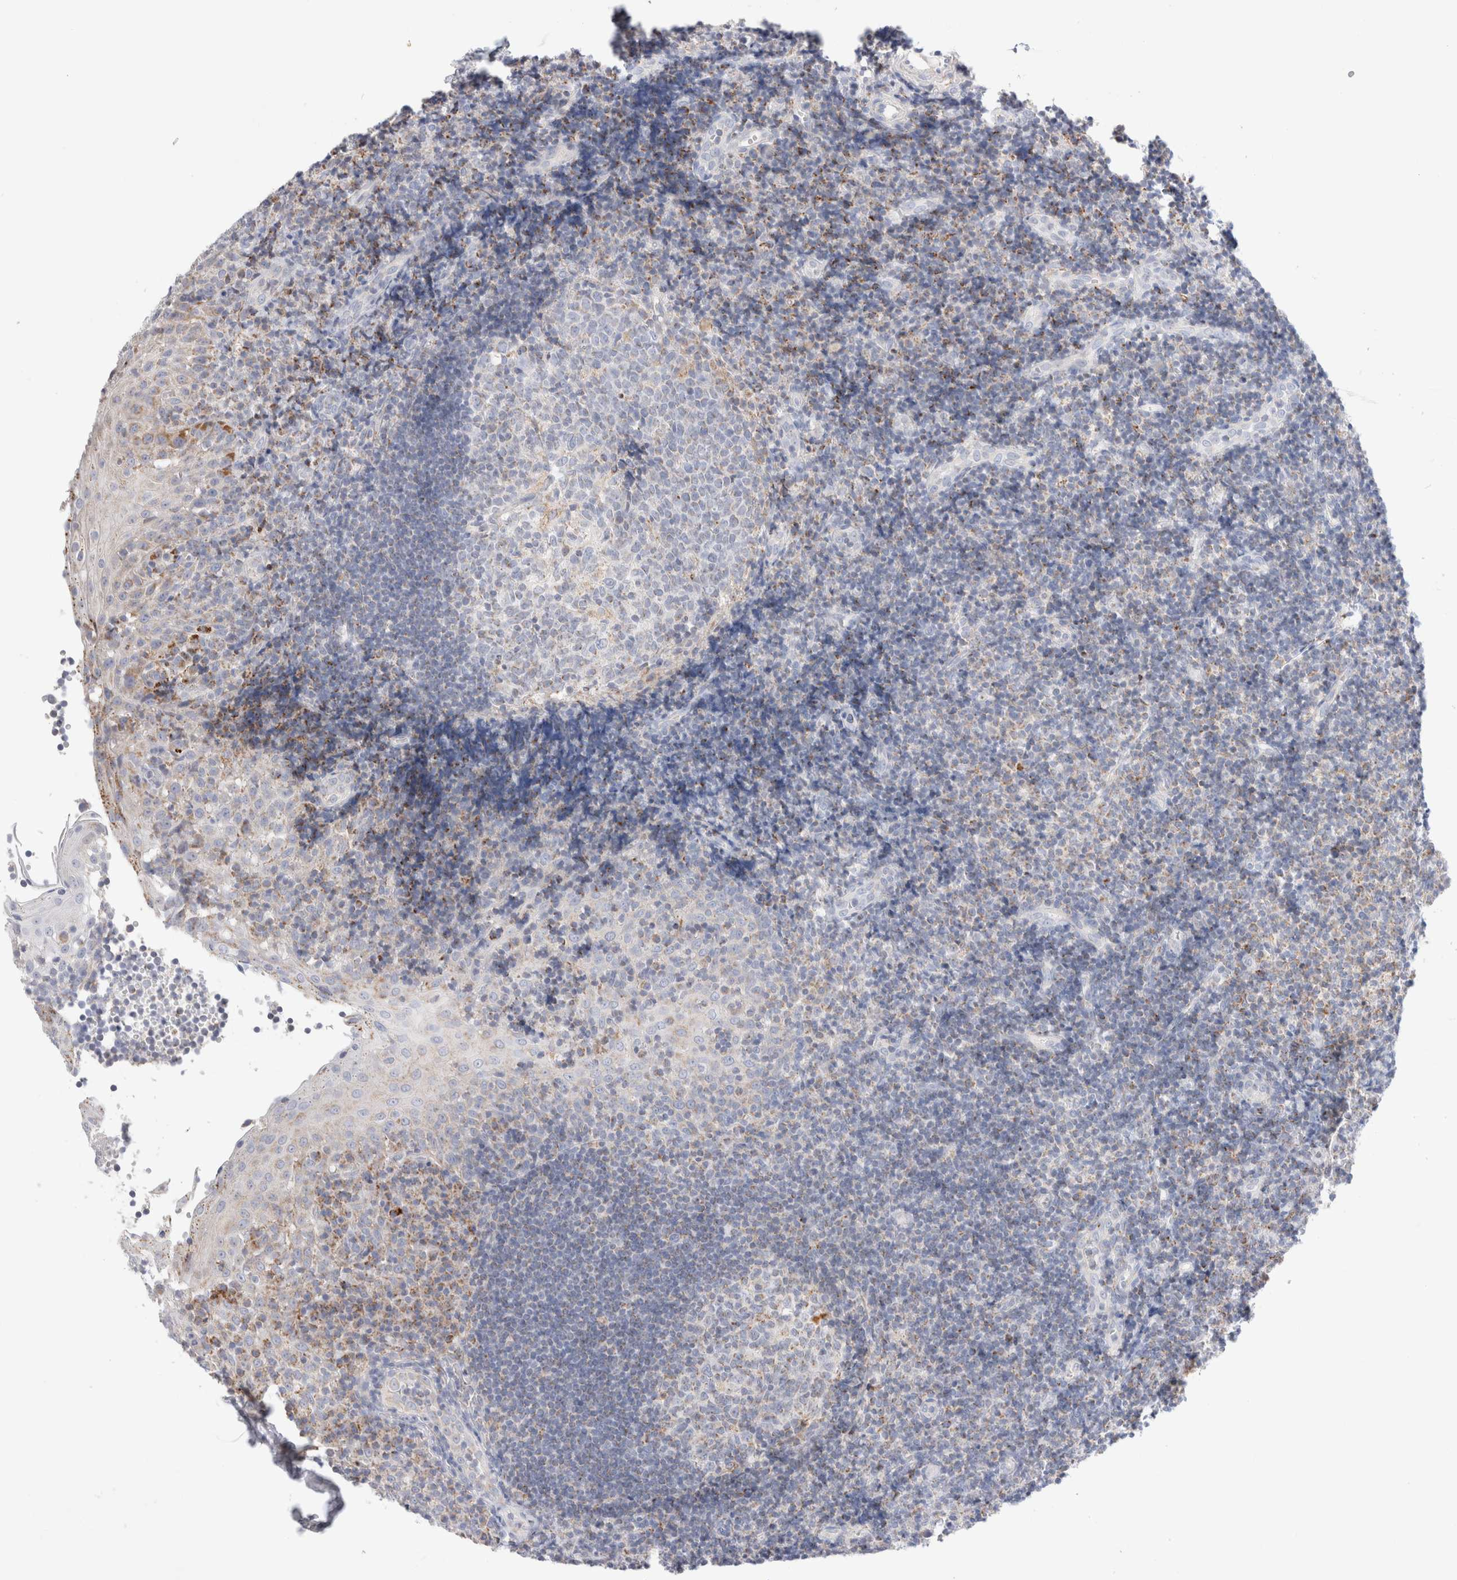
{"staining": {"intensity": "weak", "quantity": "<25%", "location": "cytoplasmic/membranous"}, "tissue": "tonsil", "cell_type": "Germinal center cells", "image_type": "normal", "snomed": [{"axis": "morphology", "description": "Normal tissue, NOS"}, {"axis": "topography", "description": "Tonsil"}], "caption": "IHC micrograph of benign tonsil: tonsil stained with DAB (3,3'-diaminobenzidine) reveals no significant protein expression in germinal center cells.", "gene": "ATP6V1C1", "patient": {"sex": "female", "age": 40}}